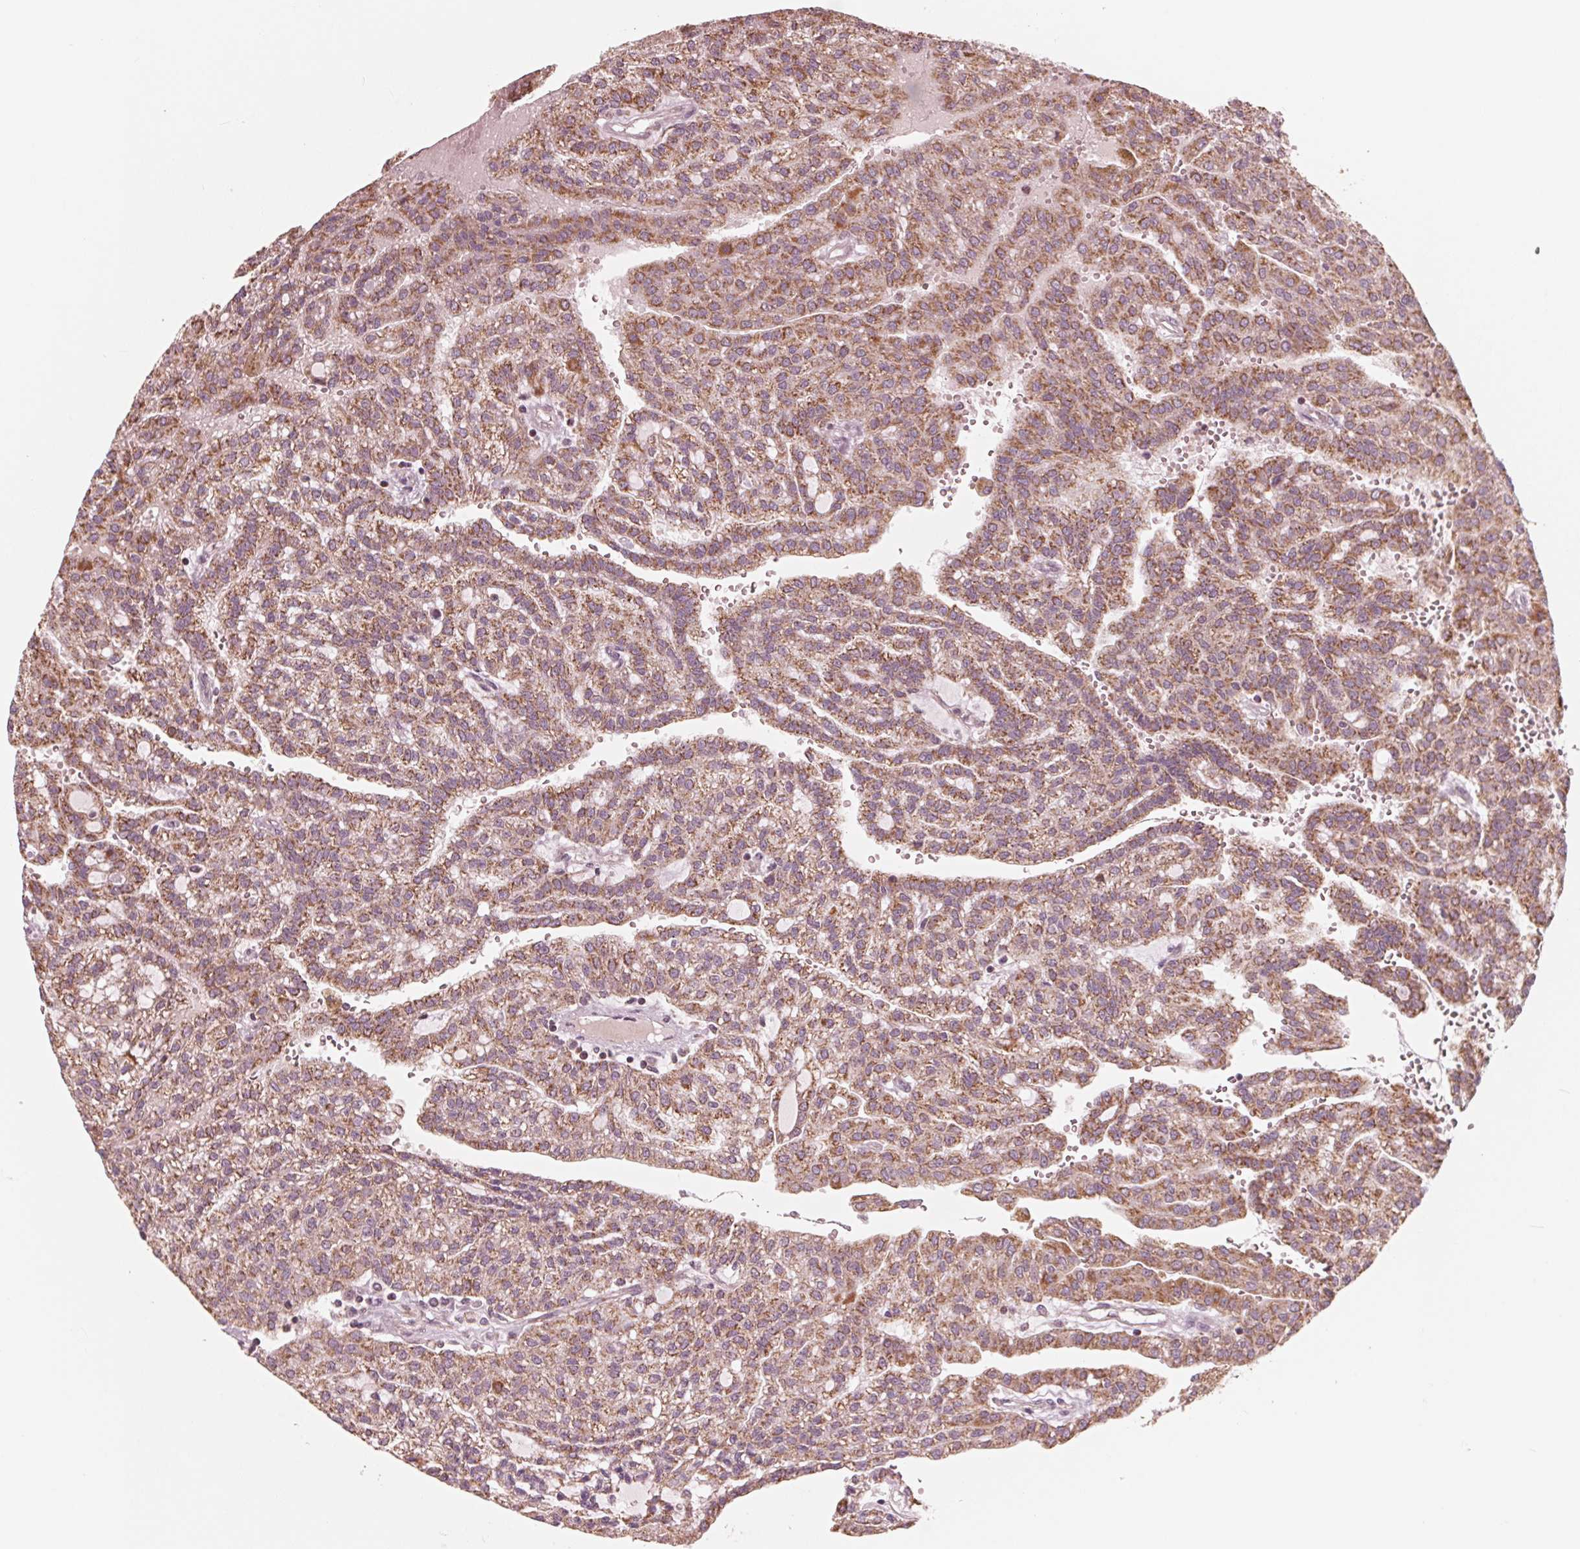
{"staining": {"intensity": "moderate", "quantity": ">75%", "location": "cytoplasmic/membranous"}, "tissue": "renal cancer", "cell_type": "Tumor cells", "image_type": "cancer", "snomed": [{"axis": "morphology", "description": "Adenocarcinoma, NOS"}, {"axis": "topography", "description": "Kidney"}], "caption": "High-magnification brightfield microscopy of renal cancer (adenocarcinoma) stained with DAB (3,3'-diaminobenzidine) (brown) and counterstained with hematoxylin (blue). tumor cells exhibit moderate cytoplasmic/membranous positivity is appreciated in about>75% of cells.", "gene": "DCAF4L2", "patient": {"sex": "male", "age": 63}}